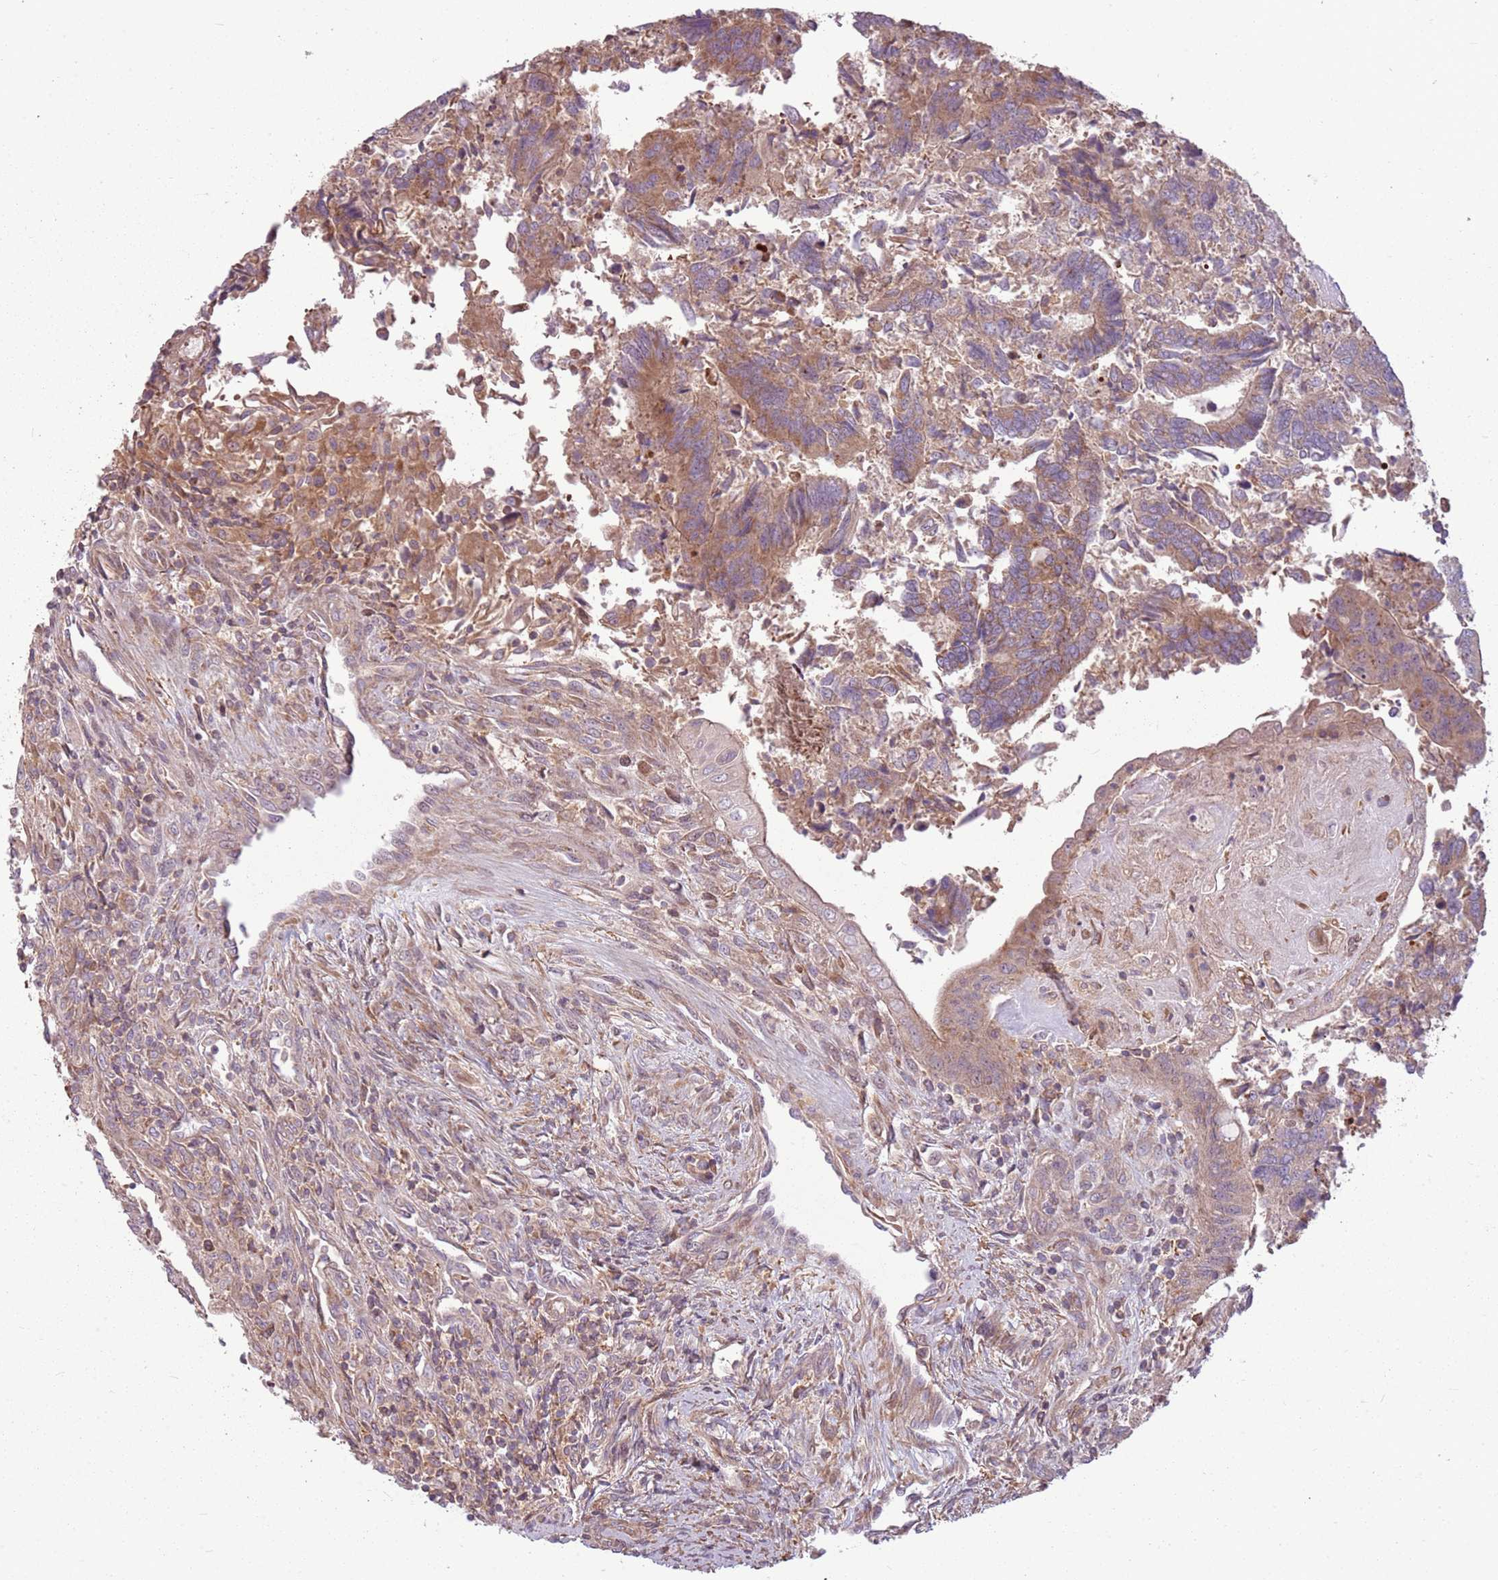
{"staining": {"intensity": "moderate", "quantity": ">75%", "location": "cytoplasmic/membranous"}, "tissue": "colorectal cancer", "cell_type": "Tumor cells", "image_type": "cancer", "snomed": [{"axis": "morphology", "description": "Adenocarcinoma, NOS"}, {"axis": "topography", "description": "Colon"}], "caption": "Immunohistochemistry staining of colorectal adenocarcinoma, which reveals medium levels of moderate cytoplasmic/membranous expression in about >75% of tumor cells indicating moderate cytoplasmic/membranous protein staining. The staining was performed using DAB (brown) for protein detection and nuclei were counterstained in hematoxylin (blue).", "gene": "RPL21", "patient": {"sex": "female", "age": 67}}